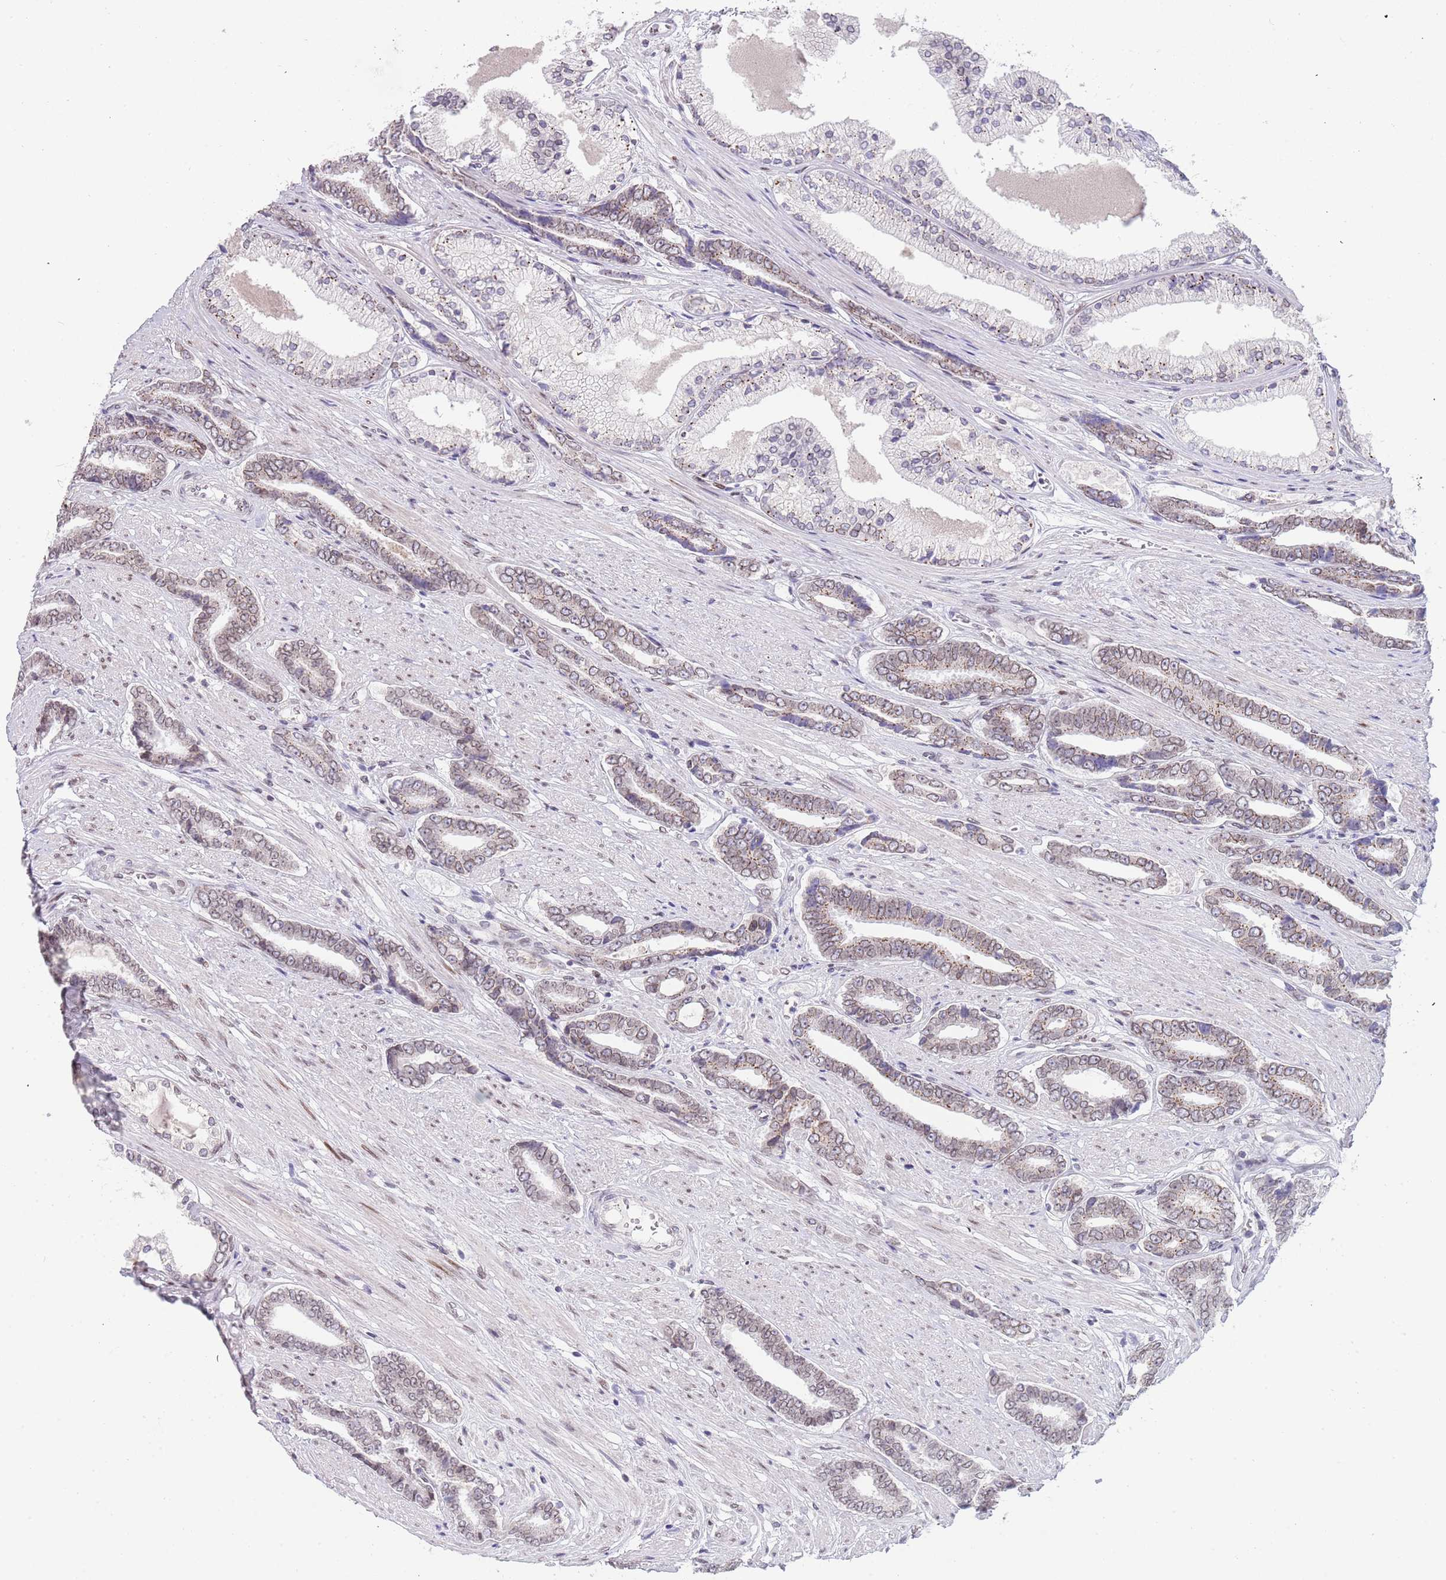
{"staining": {"intensity": "weak", "quantity": ">75%", "location": "cytoplasmic/membranous,nuclear"}, "tissue": "prostate cancer", "cell_type": "Tumor cells", "image_type": "cancer", "snomed": [{"axis": "morphology", "description": "Adenocarcinoma, NOS"}, {"axis": "topography", "description": "Prostate and seminal vesicle, NOS"}], "caption": "Prostate adenocarcinoma was stained to show a protein in brown. There is low levels of weak cytoplasmic/membranous and nuclear expression in approximately >75% of tumor cells.", "gene": "KLHDC2", "patient": {"sex": "male", "age": 76}}